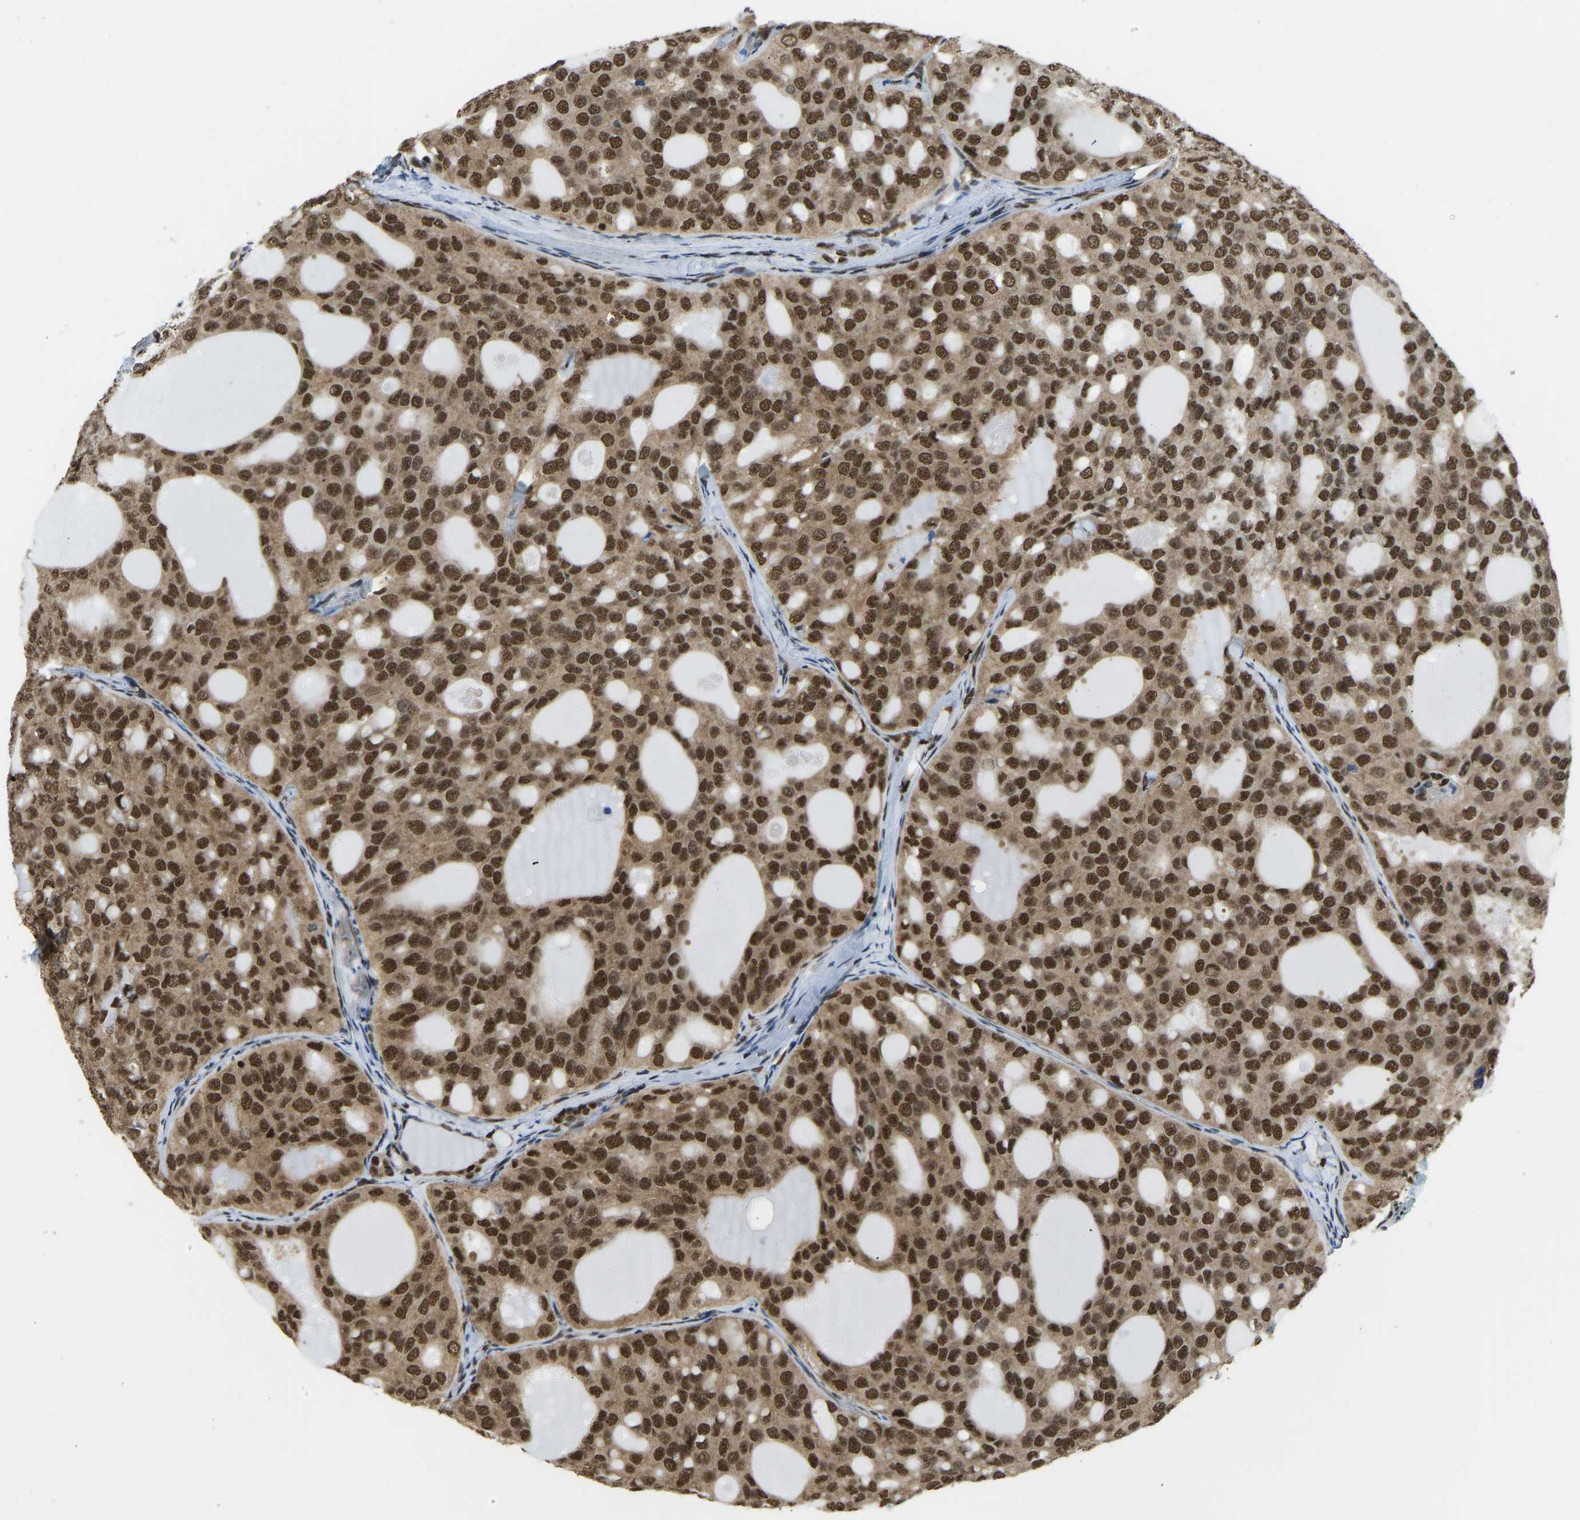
{"staining": {"intensity": "strong", "quantity": ">75%", "location": "cytoplasmic/membranous,nuclear"}, "tissue": "thyroid cancer", "cell_type": "Tumor cells", "image_type": "cancer", "snomed": [{"axis": "morphology", "description": "Follicular adenoma carcinoma, NOS"}, {"axis": "topography", "description": "Thyroid gland"}], "caption": "Strong cytoplasmic/membranous and nuclear expression for a protein is identified in about >75% of tumor cells of thyroid cancer using IHC.", "gene": "ZSCAN20", "patient": {"sex": "male", "age": 75}}